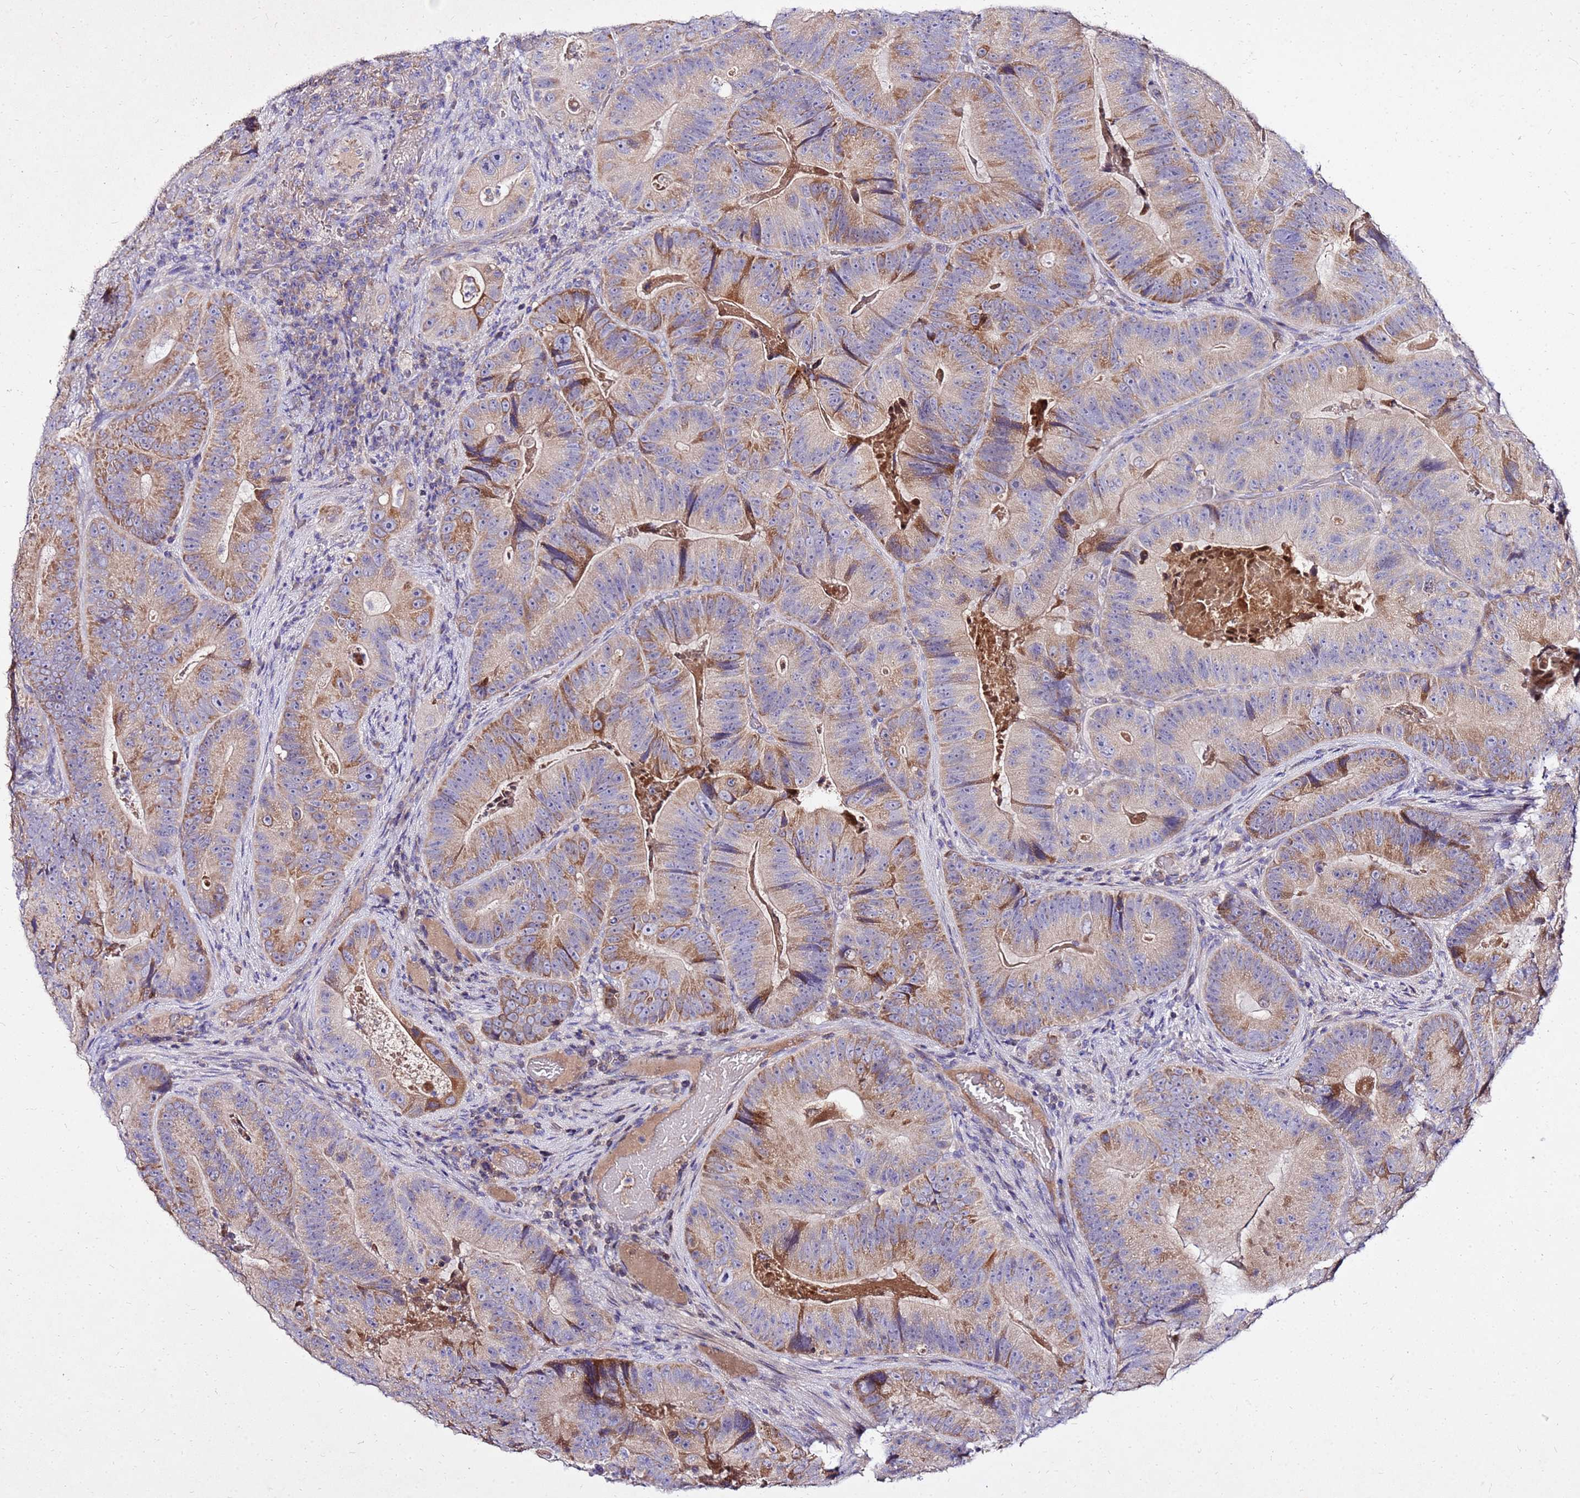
{"staining": {"intensity": "moderate", "quantity": "25%-75%", "location": "cytoplasmic/membranous"}, "tissue": "colorectal cancer", "cell_type": "Tumor cells", "image_type": "cancer", "snomed": [{"axis": "morphology", "description": "Adenocarcinoma, NOS"}, {"axis": "topography", "description": "Colon"}], "caption": "Tumor cells exhibit moderate cytoplasmic/membranous positivity in about 25%-75% of cells in colorectal cancer.", "gene": "COX14", "patient": {"sex": "female", "age": 86}}